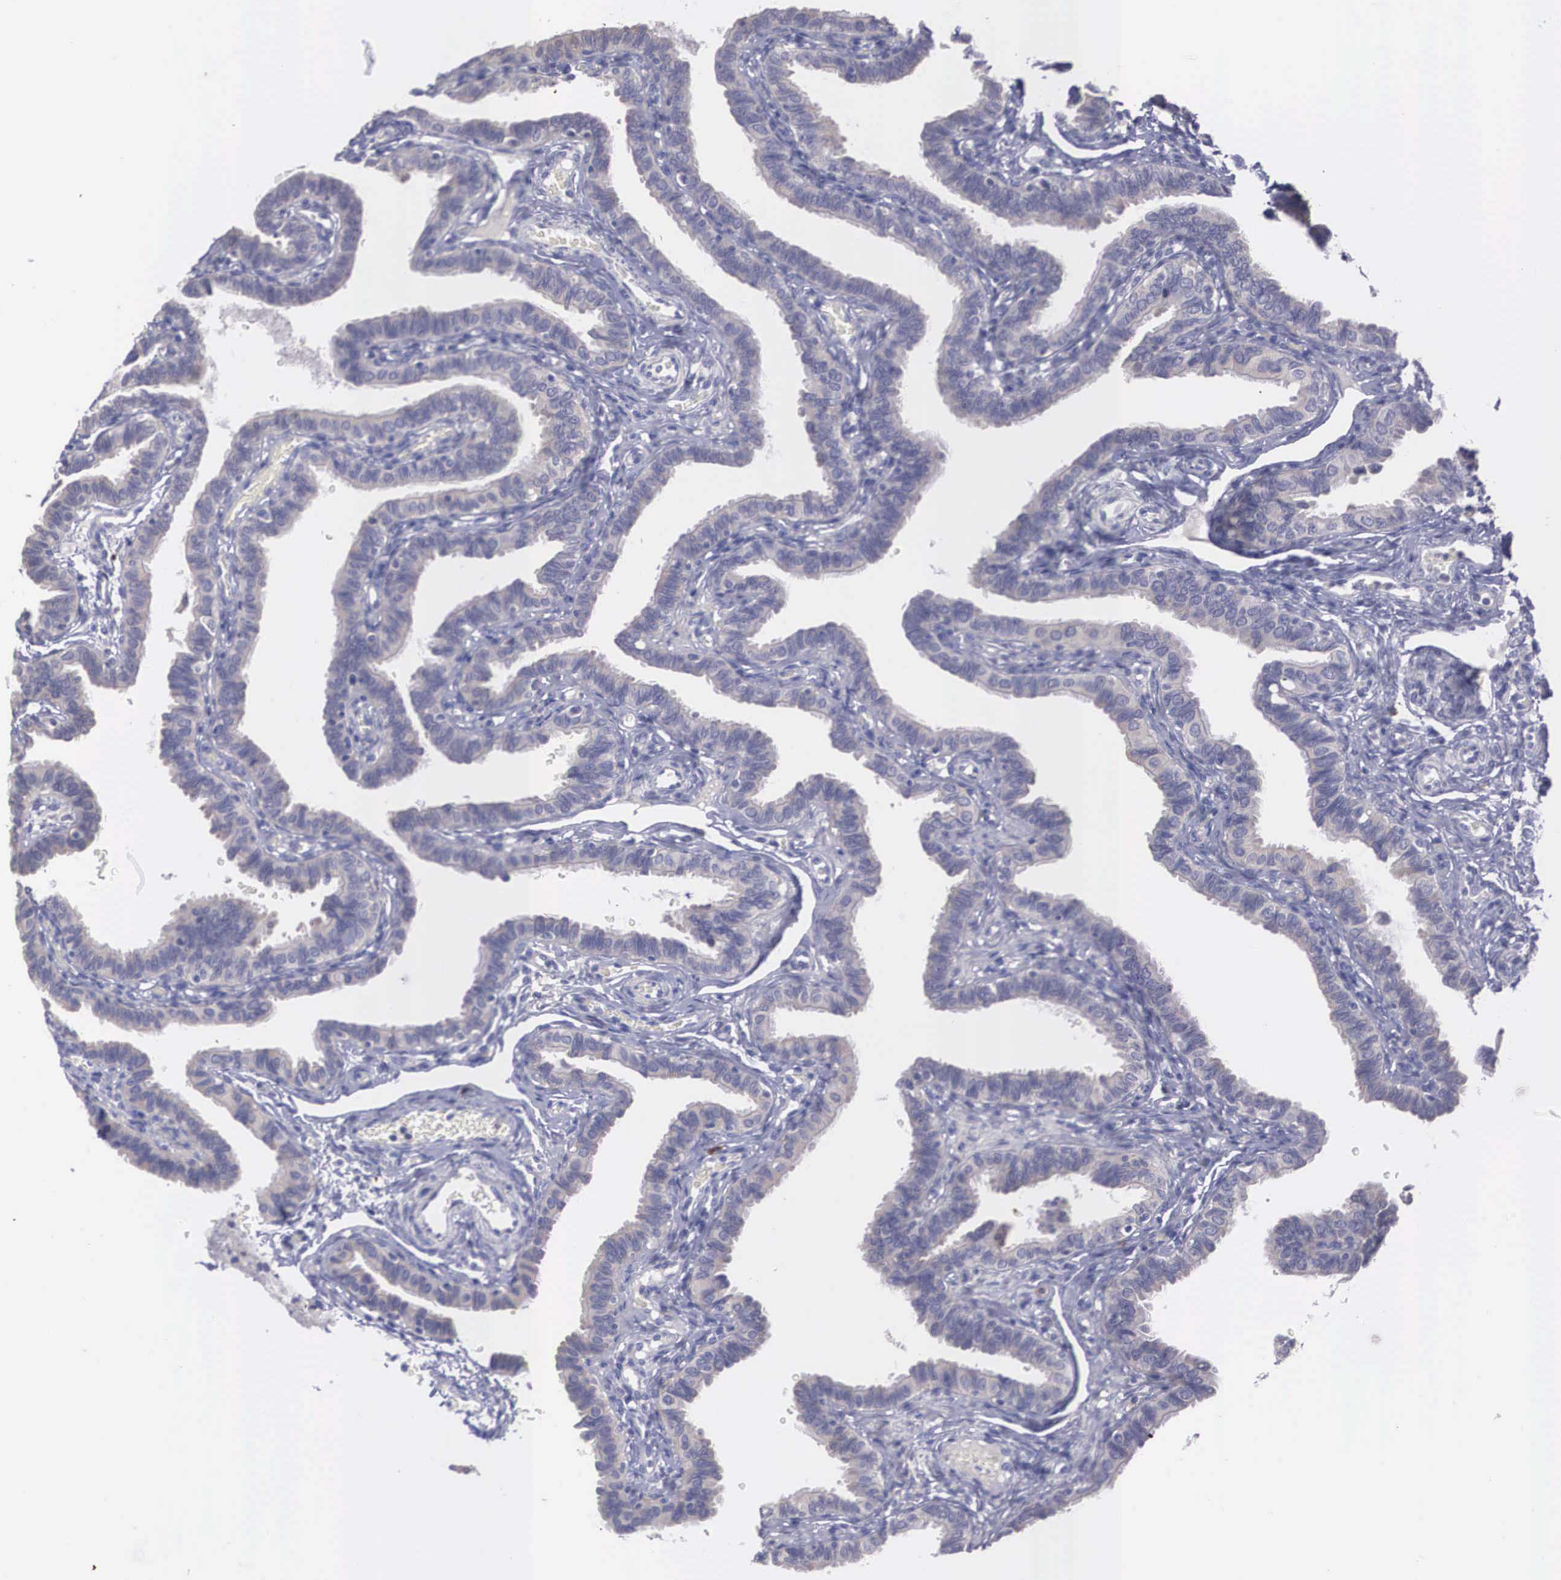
{"staining": {"intensity": "negative", "quantity": "none", "location": "none"}, "tissue": "fallopian tube", "cell_type": "Glandular cells", "image_type": "normal", "snomed": [{"axis": "morphology", "description": "Normal tissue, NOS"}, {"axis": "topography", "description": "Fallopian tube"}], "caption": "Immunohistochemistry histopathology image of benign fallopian tube: fallopian tube stained with DAB displays no significant protein staining in glandular cells. (DAB immunohistochemistry (IHC) visualized using brightfield microscopy, high magnification).", "gene": "REPS2", "patient": {"sex": "female", "age": 38}}